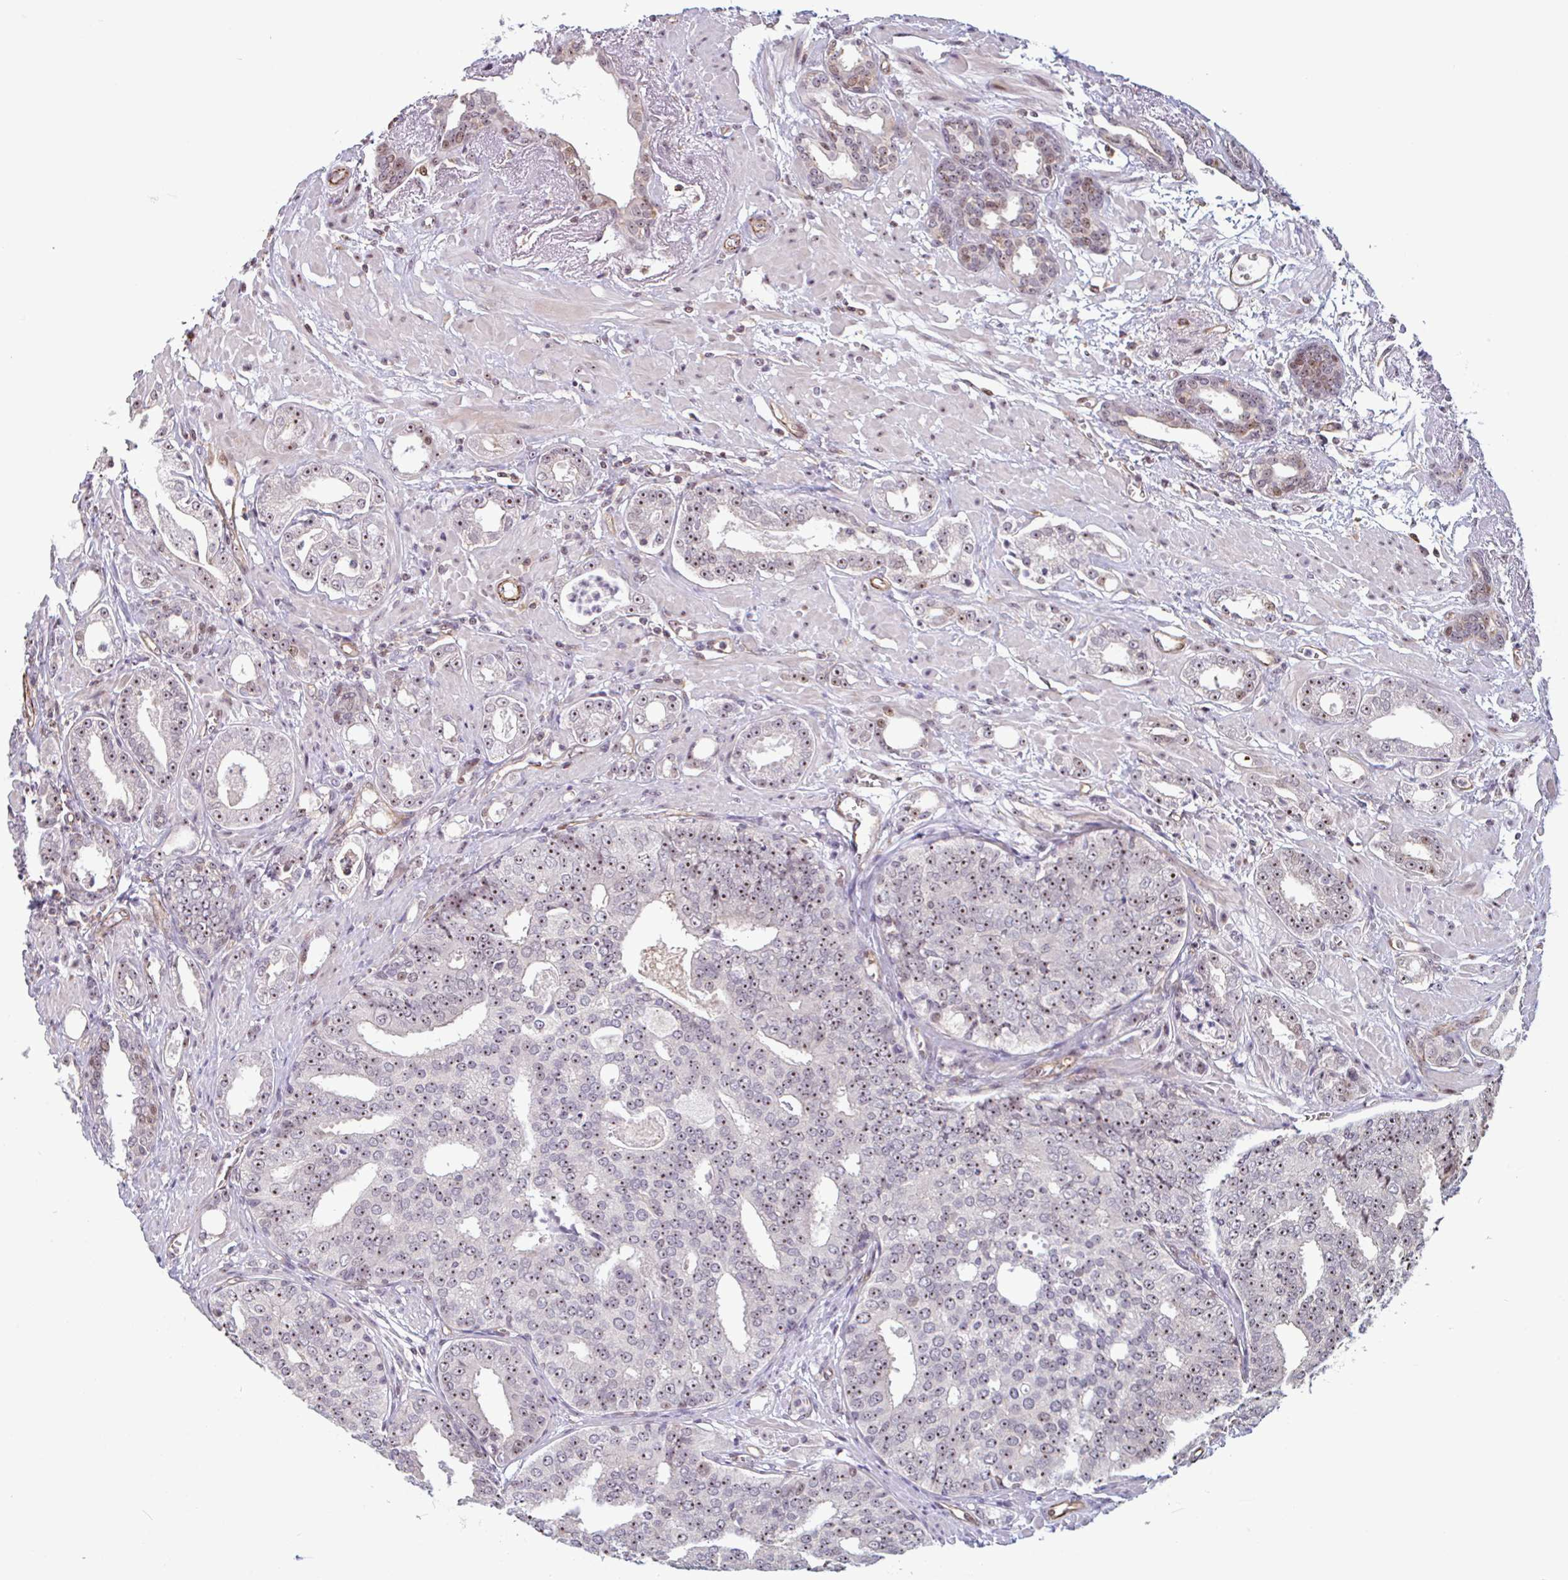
{"staining": {"intensity": "moderate", "quantity": ">75%", "location": "nuclear"}, "tissue": "prostate cancer", "cell_type": "Tumor cells", "image_type": "cancer", "snomed": [{"axis": "morphology", "description": "Adenocarcinoma, High grade"}, {"axis": "topography", "description": "Prostate"}], "caption": "Protein expression analysis of prostate cancer displays moderate nuclear positivity in about >75% of tumor cells.", "gene": "ZNF689", "patient": {"sex": "male", "age": 71}}